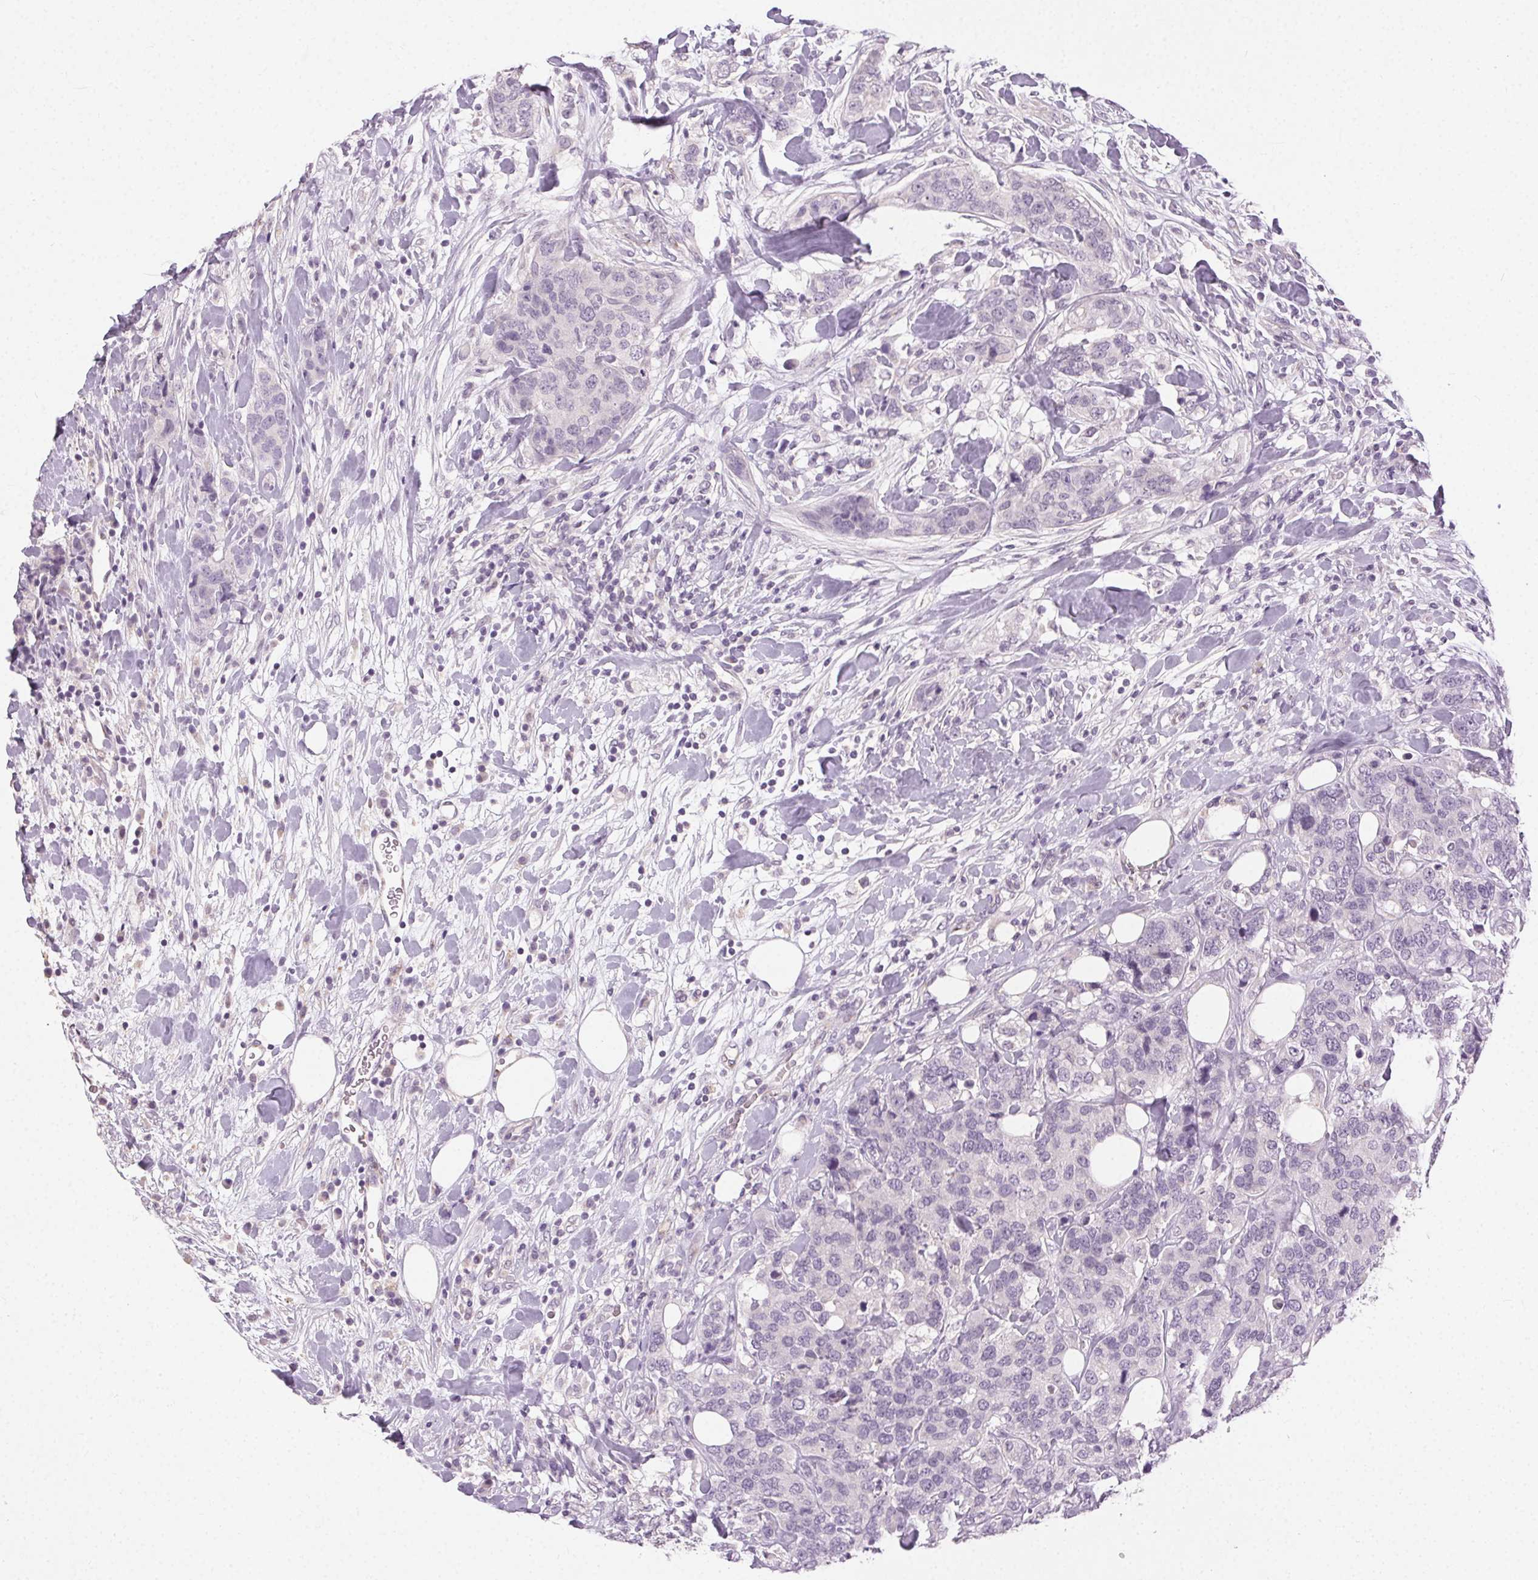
{"staining": {"intensity": "negative", "quantity": "none", "location": "none"}, "tissue": "breast cancer", "cell_type": "Tumor cells", "image_type": "cancer", "snomed": [{"axis": "morphology", "description": "Lobular carcinoma"}, {"axis": "topography", "description": "Breast"}], "caption": "An IHC image of lobular carcinoma (breast) is shown. There is no staining in tumor cells of lobular carcinoma (breast). (DAB IHC with hematoxylin counter stain).", "gene": "CLTRN", "patient": {"sex": "female", "age": 59}}